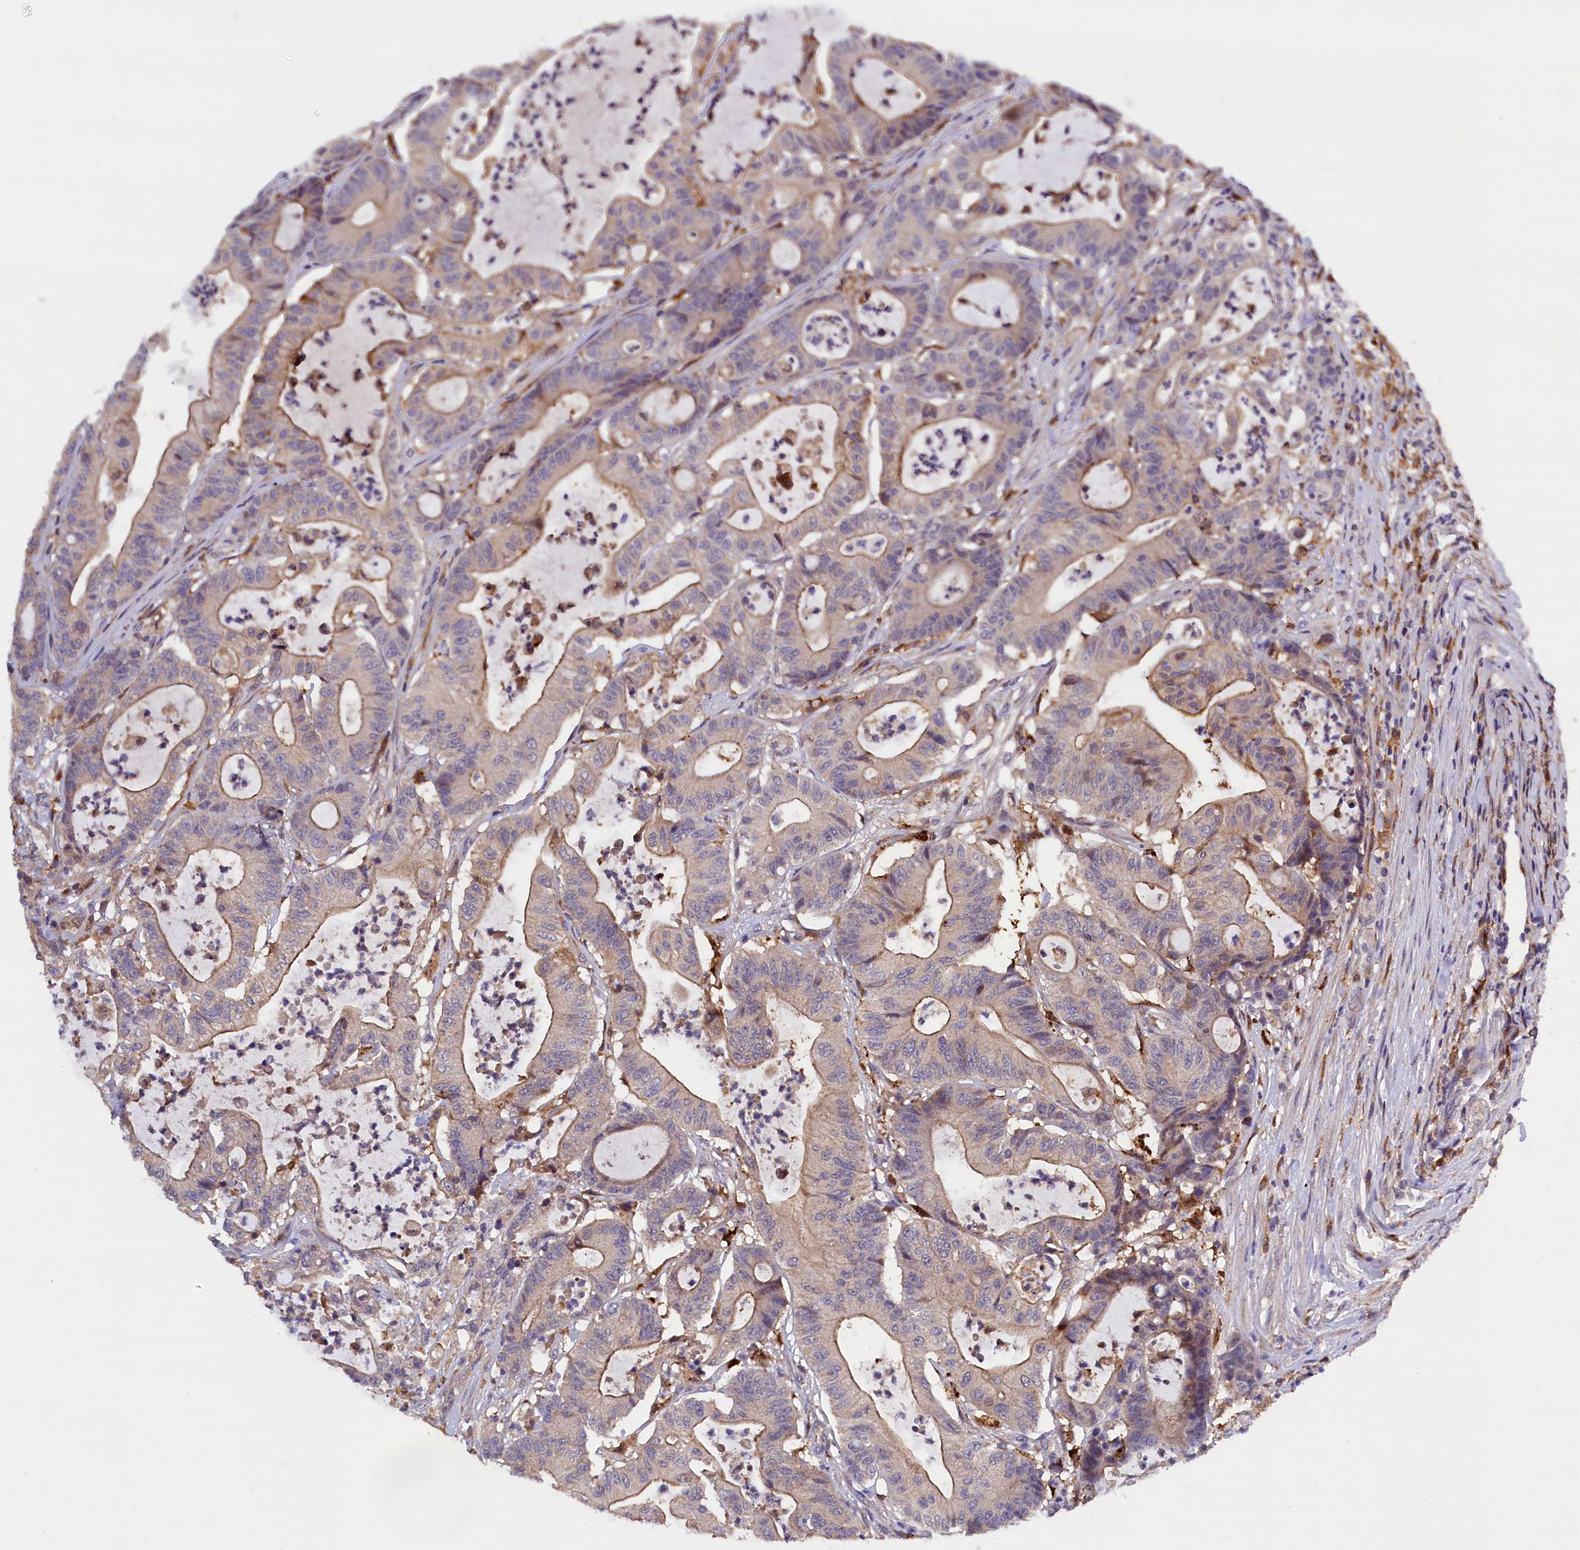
{"staining": {"intensity": "weak", "quantity": "25%-75%", "location": "cytoplasmic/membranous"}, "tissue": "colorectal cancer", "cell_type": "Tumor cells", "image_type": "cancer", "snomed": [{"axis": "morphology", "description": "Adenocarcinoma, NOS"}, {"axis": "topography", "description": "Colon"}], "caption": "About 25%-75% of tumor cells in human colorectal cancer (adenocarcinoma) exhibit weak cytoplasmic/membranous protein staining as visualized by brown immunohistochemical staining.", "gene": "NAIP", "patient": {"sex": "female", "age": 84}}